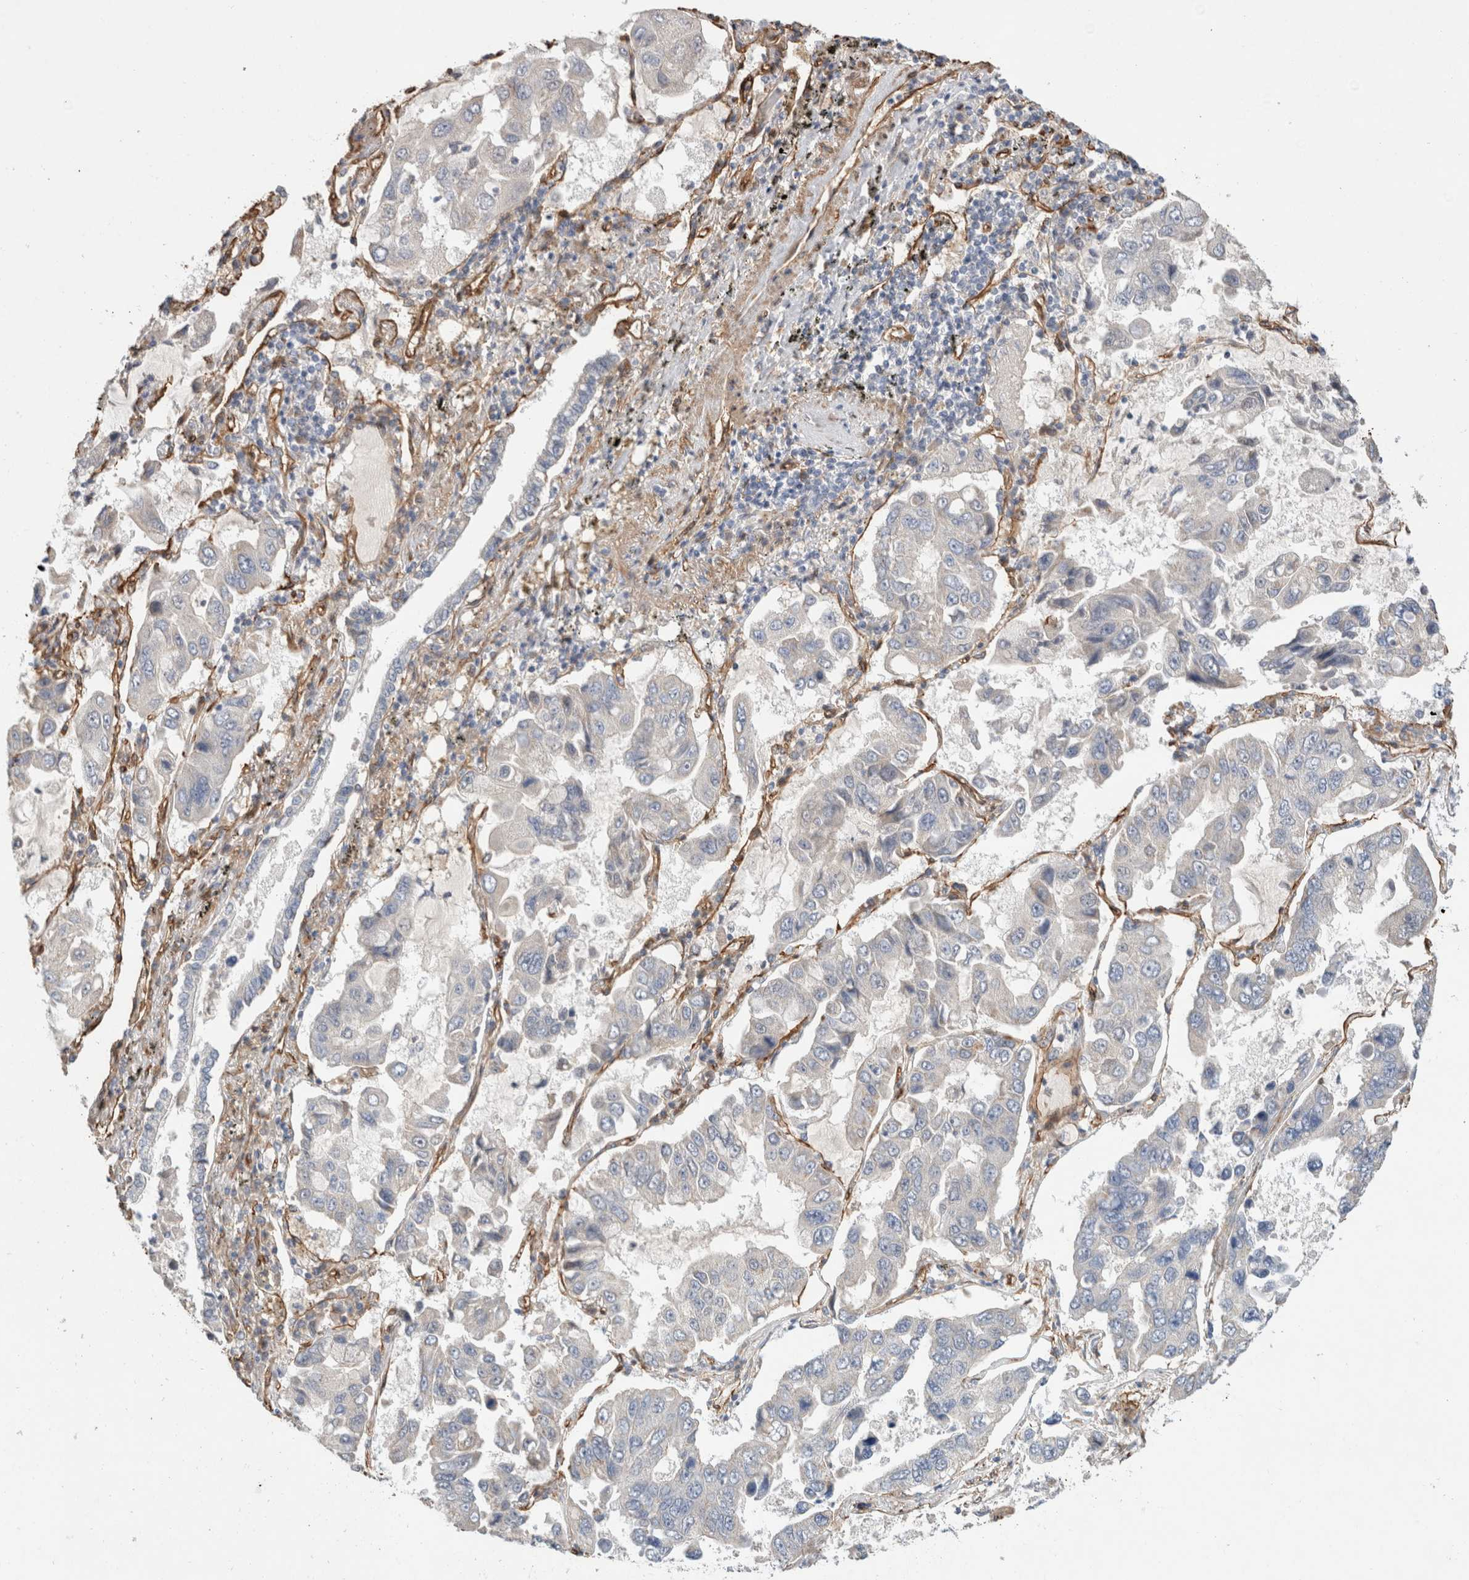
{"staining": {"intensity": "negative", "quantity": "none", "location": "none"}, "tissue": "lung cancer", "cell_type": "Tumor cells", "image_type": "cancer", "snomed": [{"axis": "morphology", "description": "Adenocarcinoma, NOS"}, {"axis": "topography", "description": "Lung"}], "caption": "High power microscopy image of an immunohistochemistry image of lung cancer (adenocarcinoma), revealing no significant positivity in tumor cells.", "gene": "JMJD4", "patient": {"sex": "male", "age": 64}}